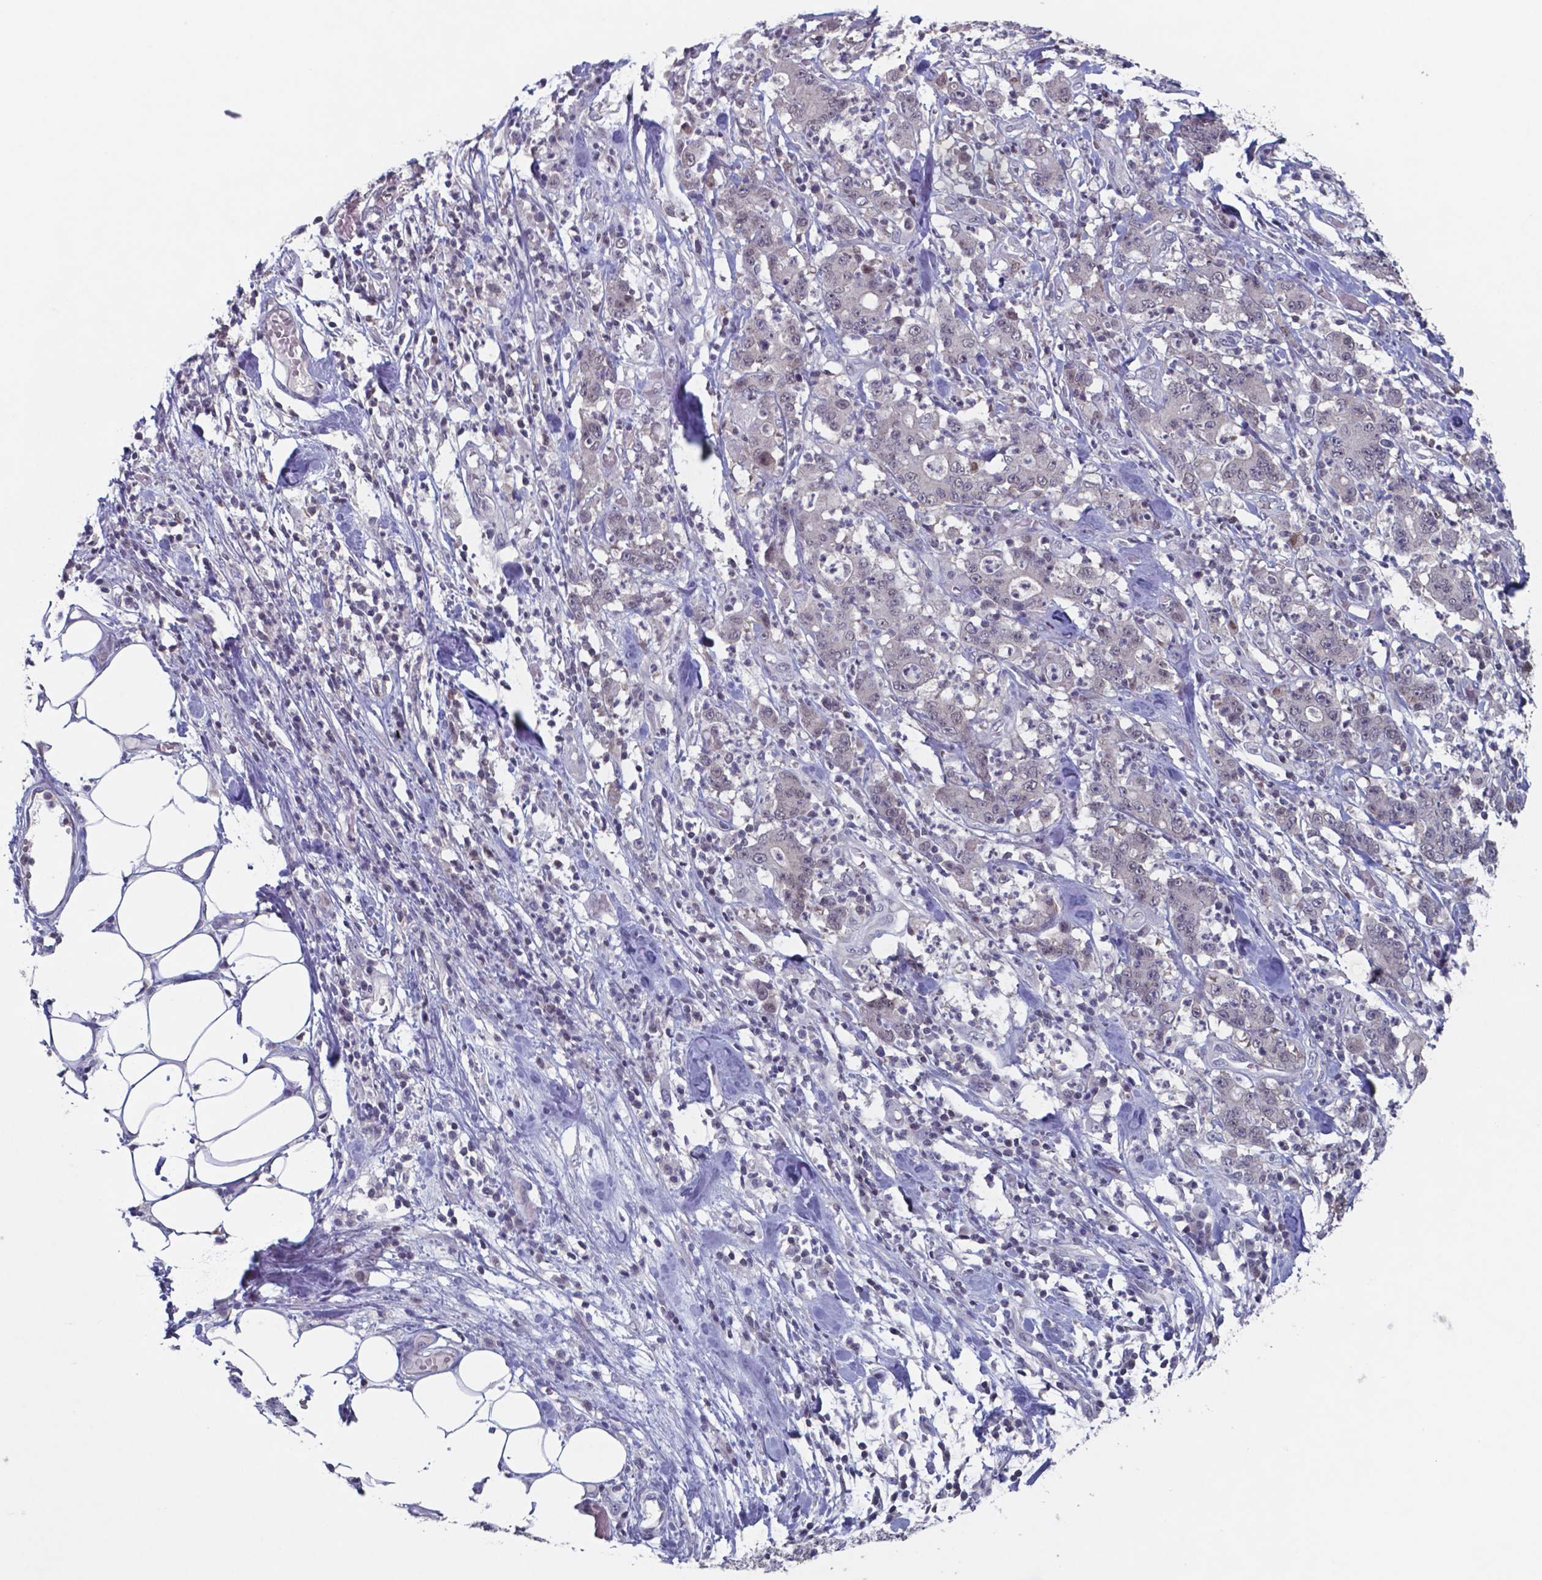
{"staining": {"intensity": "negative", "quantity": "none", "location": "none"}, "tissue": "stomach cancer", "cell_type": "Tumor cells", "image_type": "cancer", "snomed": [{"axis": "morphology", "description": "Adenocarcinoma, NOS"}, {"axis": "topography", "description": "Stomach, upper"}], "caption": "The histopathology image exhibits no significant positivity in tumor cells of stomach adenocarcinoma. (Brightfield microscopy of DAB (3,3'-diaminobenzidine) immunohistochemistry at high magnification).", "gene": "TDP2", "patient": {"sex": "male", "age": 68}}